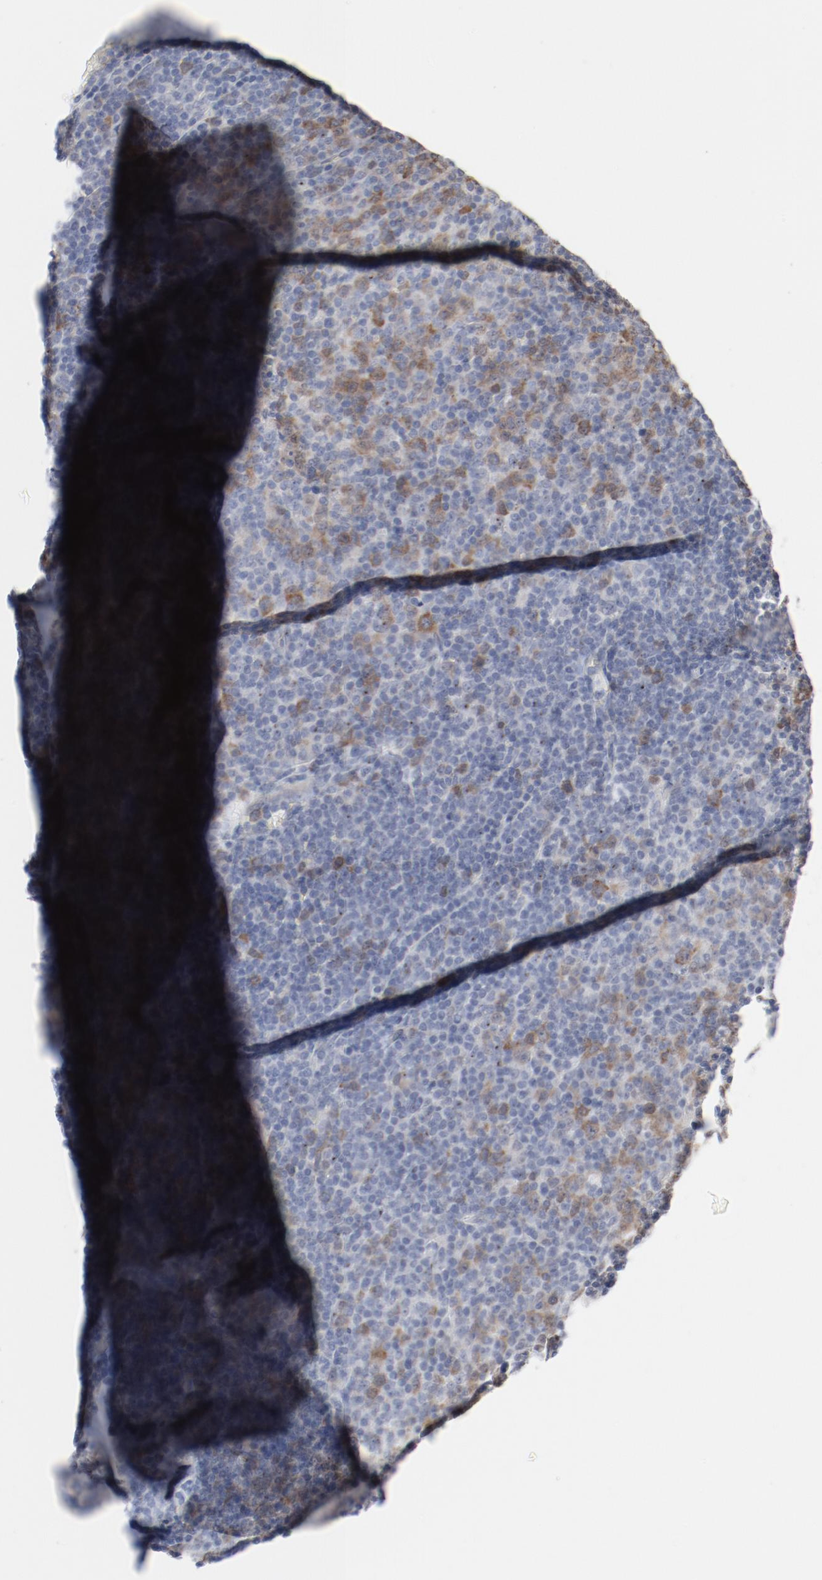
{"staining": {"intensity": "moderate", "quantity": "25%-75%", "location": "cytoplasmic/membranous,nuclear"}, "tissue": "lymphoma", "cell_type": "Tumor cells", "image_type": "cancer", "snomed": [{"axis": "morphology", "description": "Malignant lymphoma, non-Hodgkin's type, Low grade"}, {"axis": "topography", "description": "Lymph node"}], "caption": "IHC image of lymphoma stained for a protein (brown), which exhibits medium levels of moderate cytoplasmic/membranous and nuclear staining in about 25%-75% of tumor cells.", "gene": "CDK1", "patient": {"sex": "male", "age": 70}}